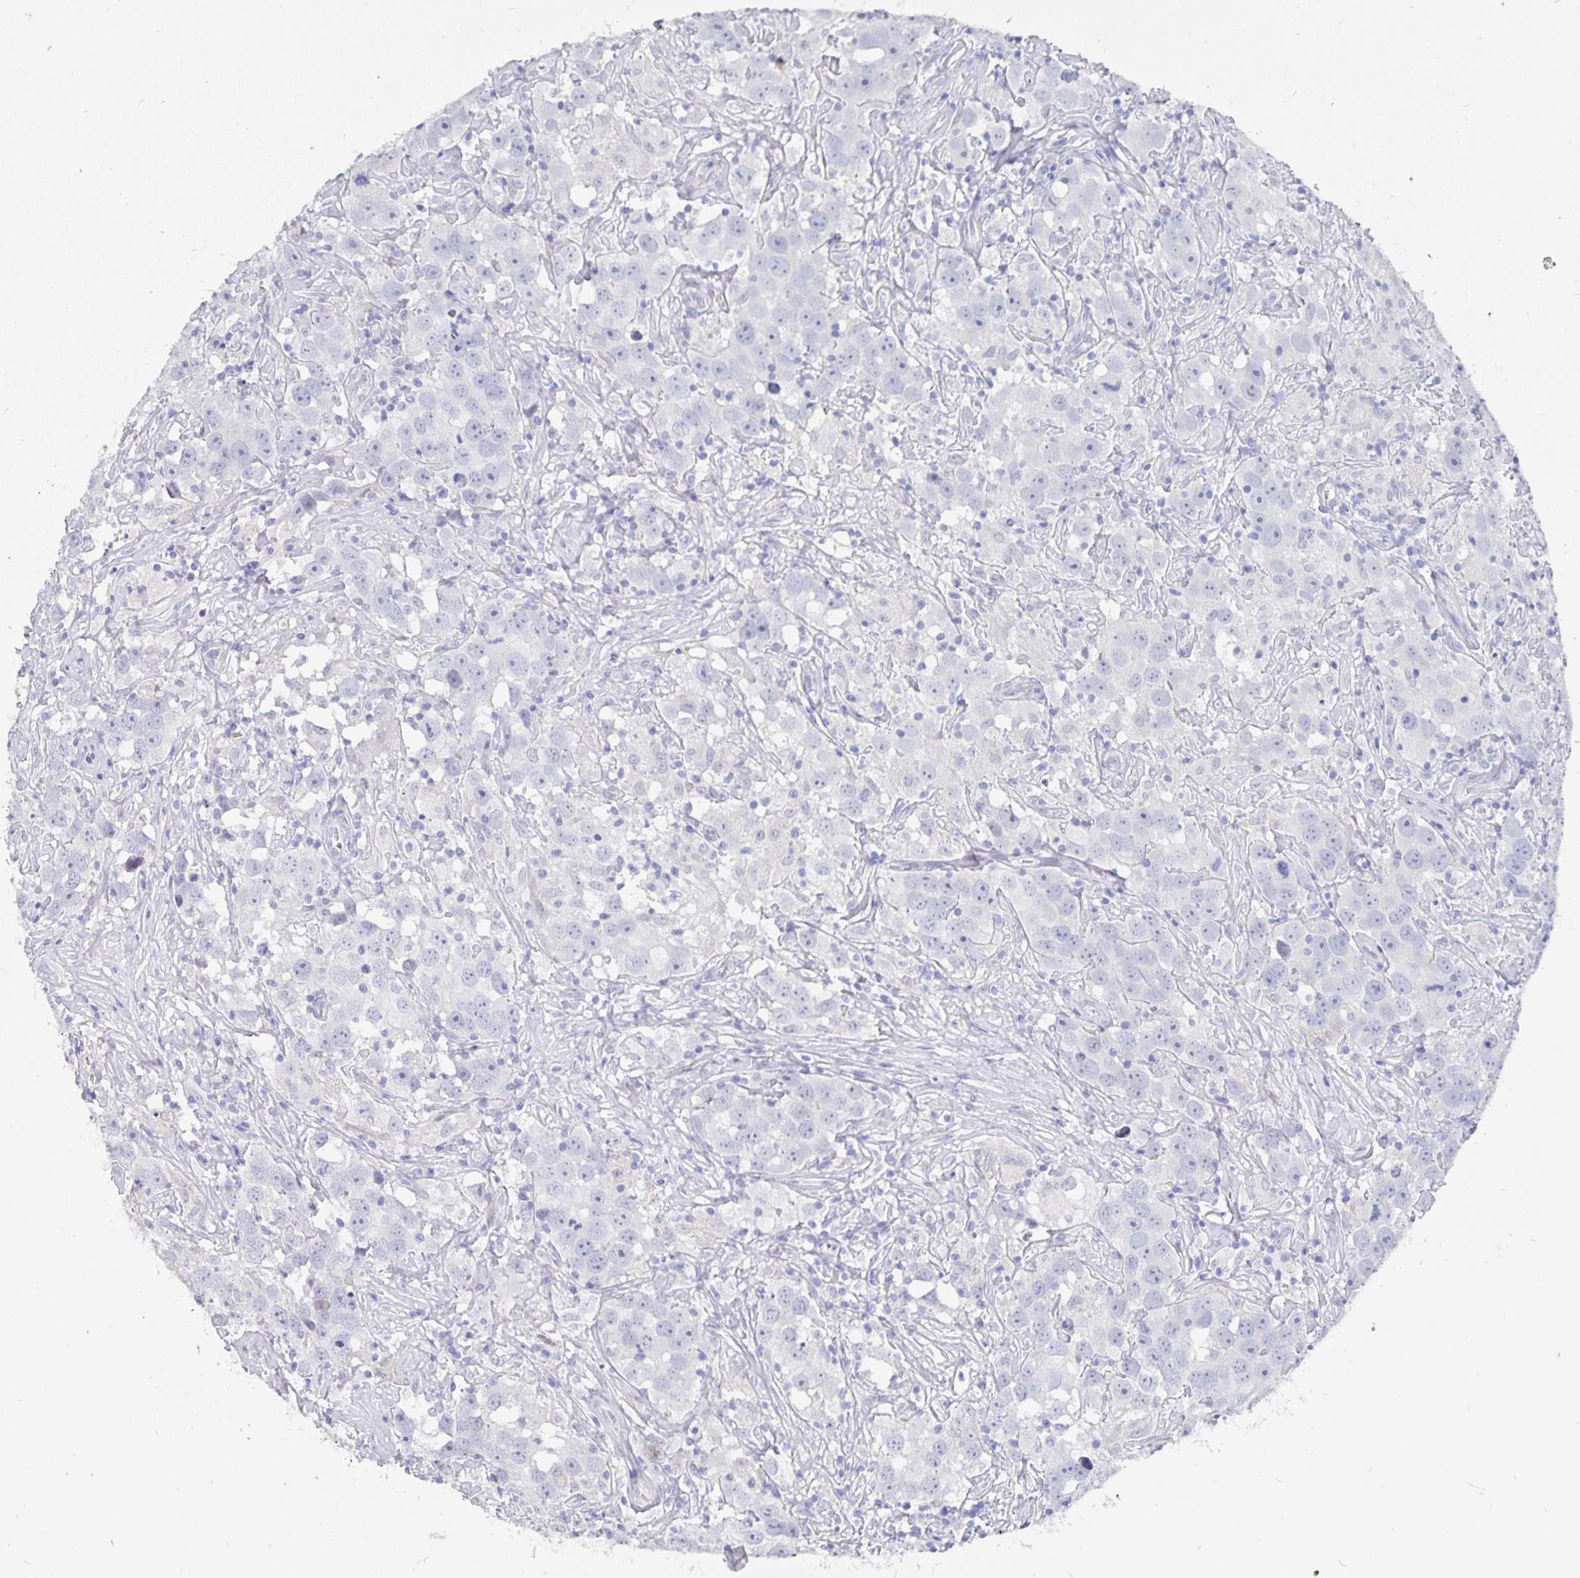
{"staining": {"intensity": "negative", "quantity": "none", "location": "none"}, "tissue": "testis cancer", "cell_type": "Tumor cells", "image_type": "cancer", "snomed": [{"axis": "morphology", "description": "Seminoma, NOS"}, {"axis": "topography", "description": "Testis"}], "caption": "The histopathology image exhibits no significant positivity in tumor cells of testis cancer.", "gene": "SMOC1", "patient": {"sex": "male", "age": 49}}